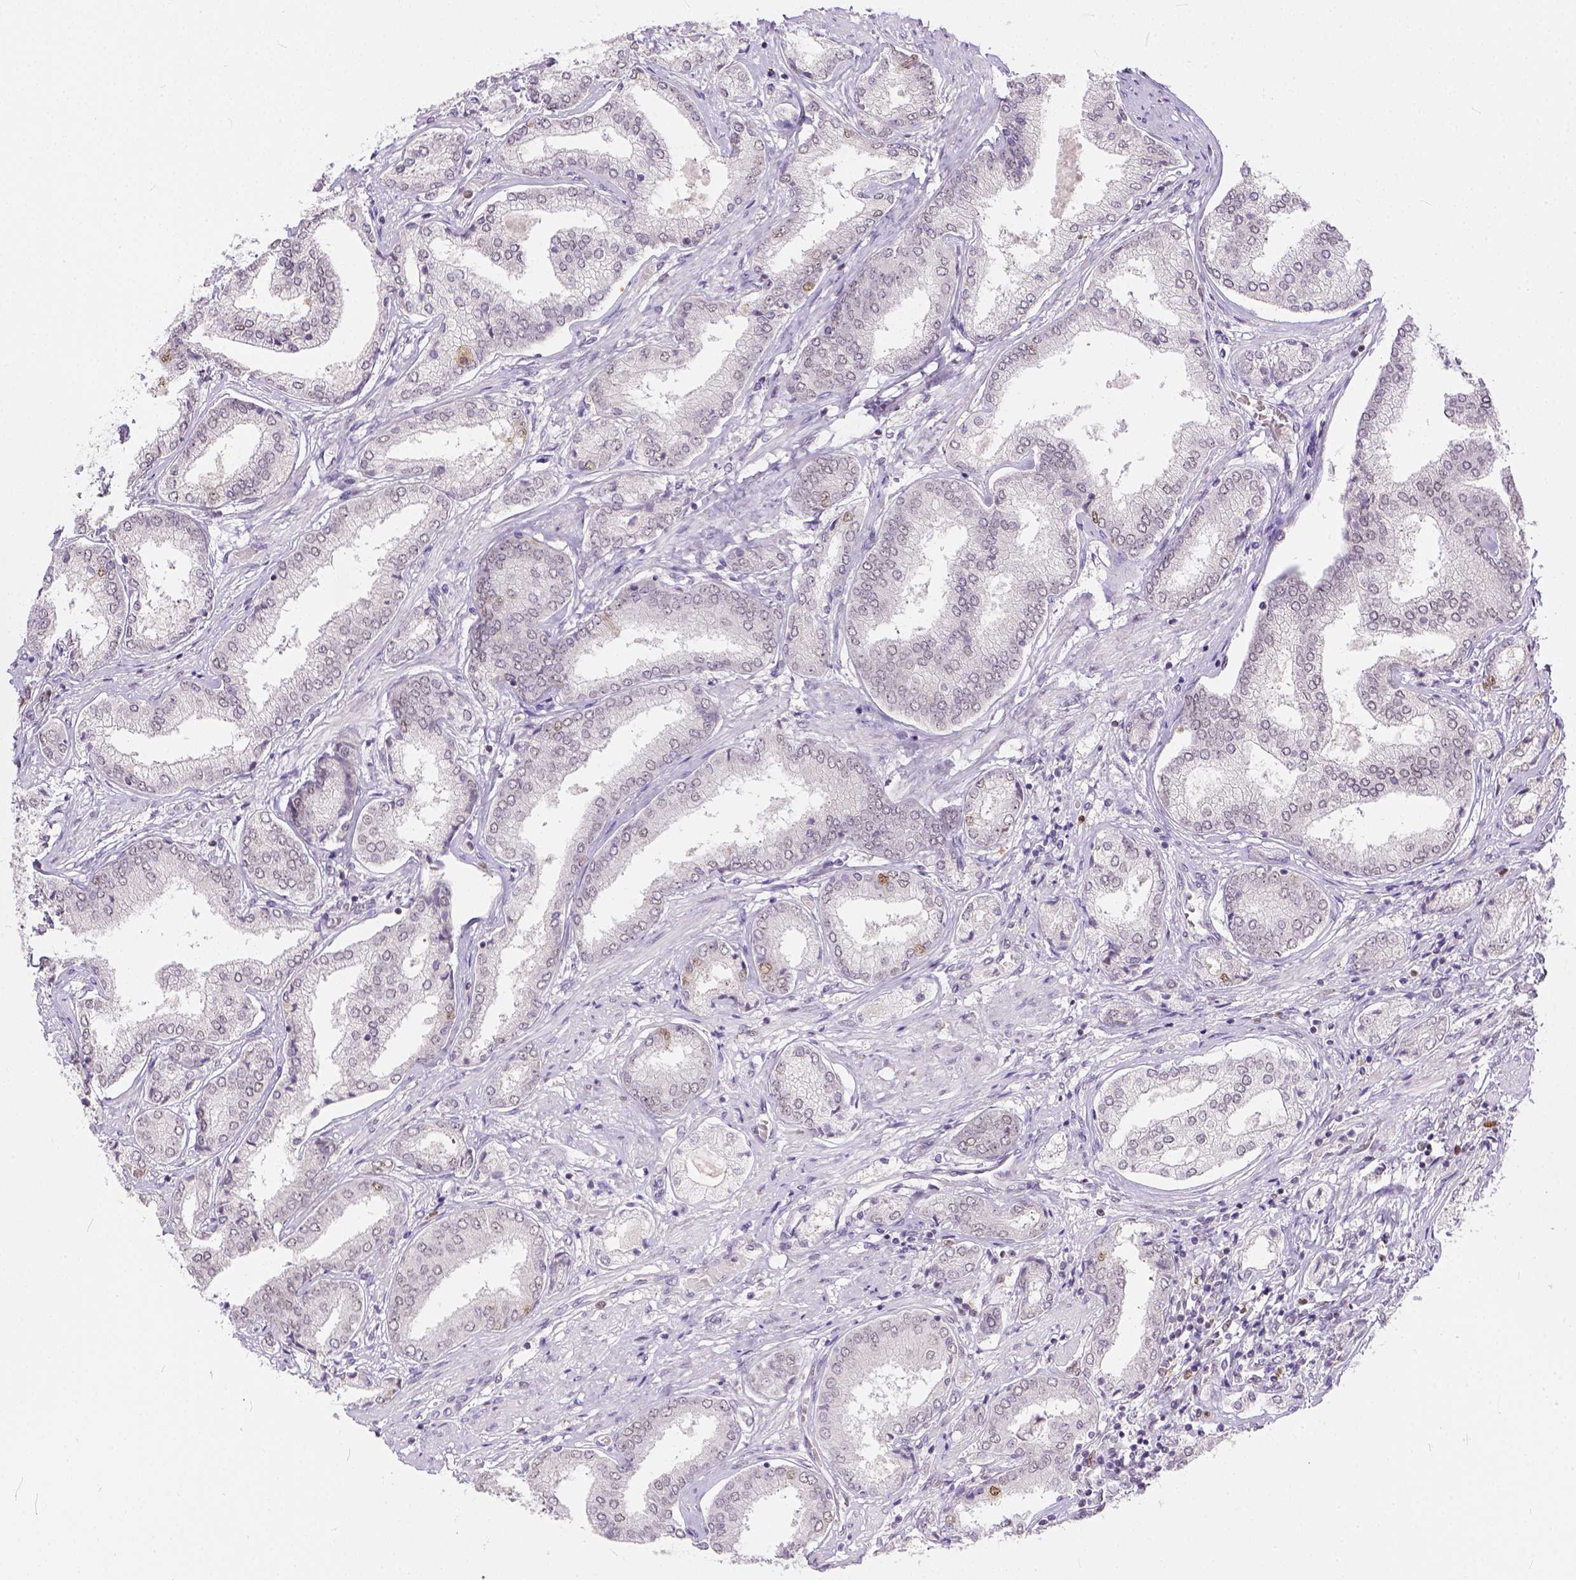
{"staining": {"intensity": "weak", "quantity": "<25%", "location": "nuclear"}, "tissue": "prostate cancer", "cell_type": "Tumor cells", "image_type": "cancer", "snomed": [{"axis": "morphology", "description": "Adenocarcinoma, NOS"}, {"axis": "topography", "description": "Prostate"}], "caption": "Histopathology image shows no significant protein staining in tumor cells of adenocarcinoma (prostate).", "gene": "ERCC1", "patient": {"sex": "male", "age": 63}}